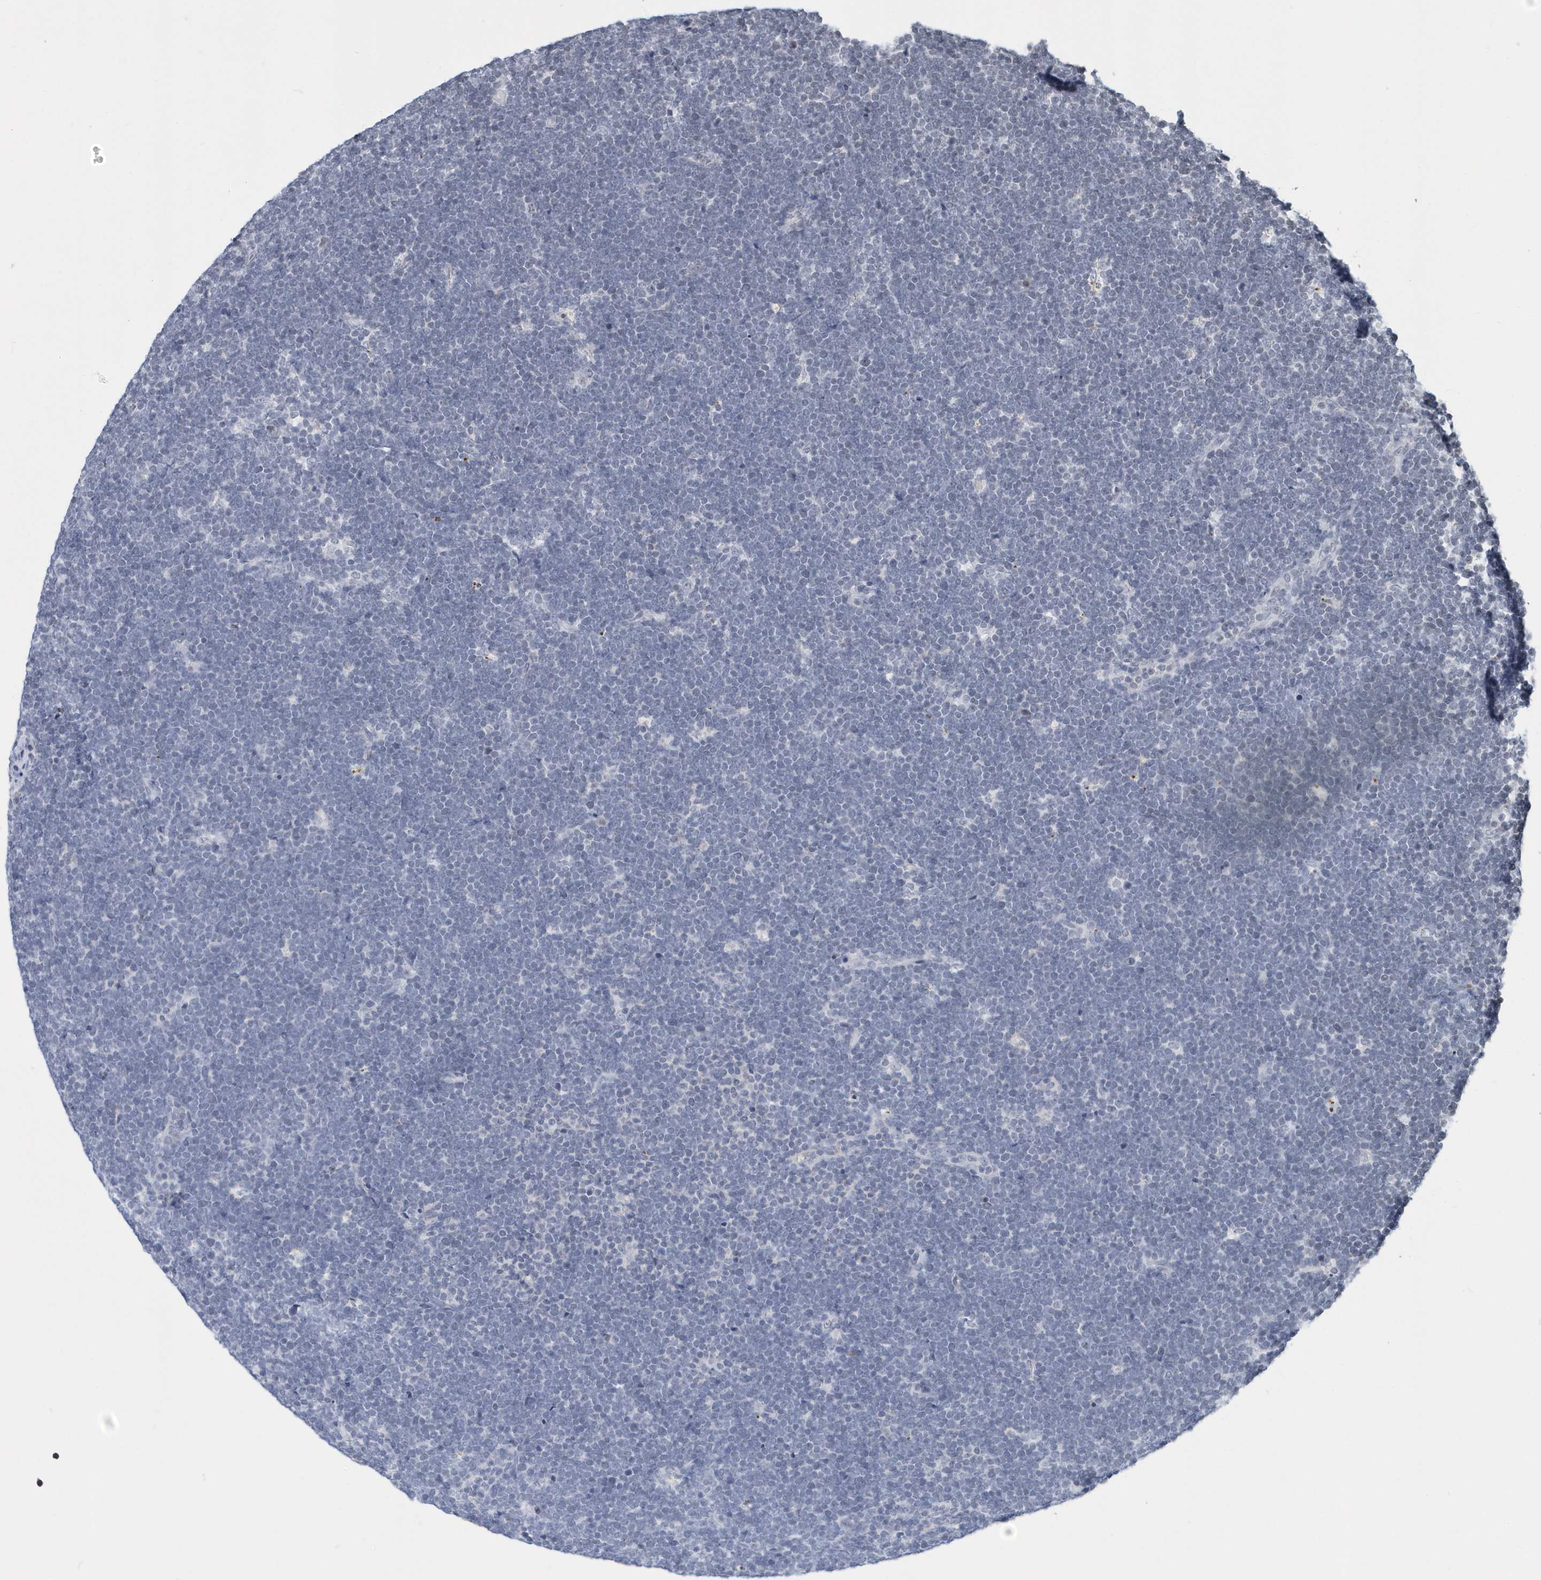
{"staining": {"intensity": "negative", "quantity": "none", "location": "none"}, "tissue": "lymphoma", "cell_type": "Tumor cells", "image_type": "cancer", "snomed": [{"axis": "morphology", "description": "Malignant lymphoma, non-Hodgkin's type, High grade"}, {"axis": "topography", "description": "Lymph node"}], "caption": "Lymphoma was stained to show a protein in brown. There is no significant positivity in tumor cells.", "gene": "VWA5B2", "patient": {"sex": "male", "age": 13}}